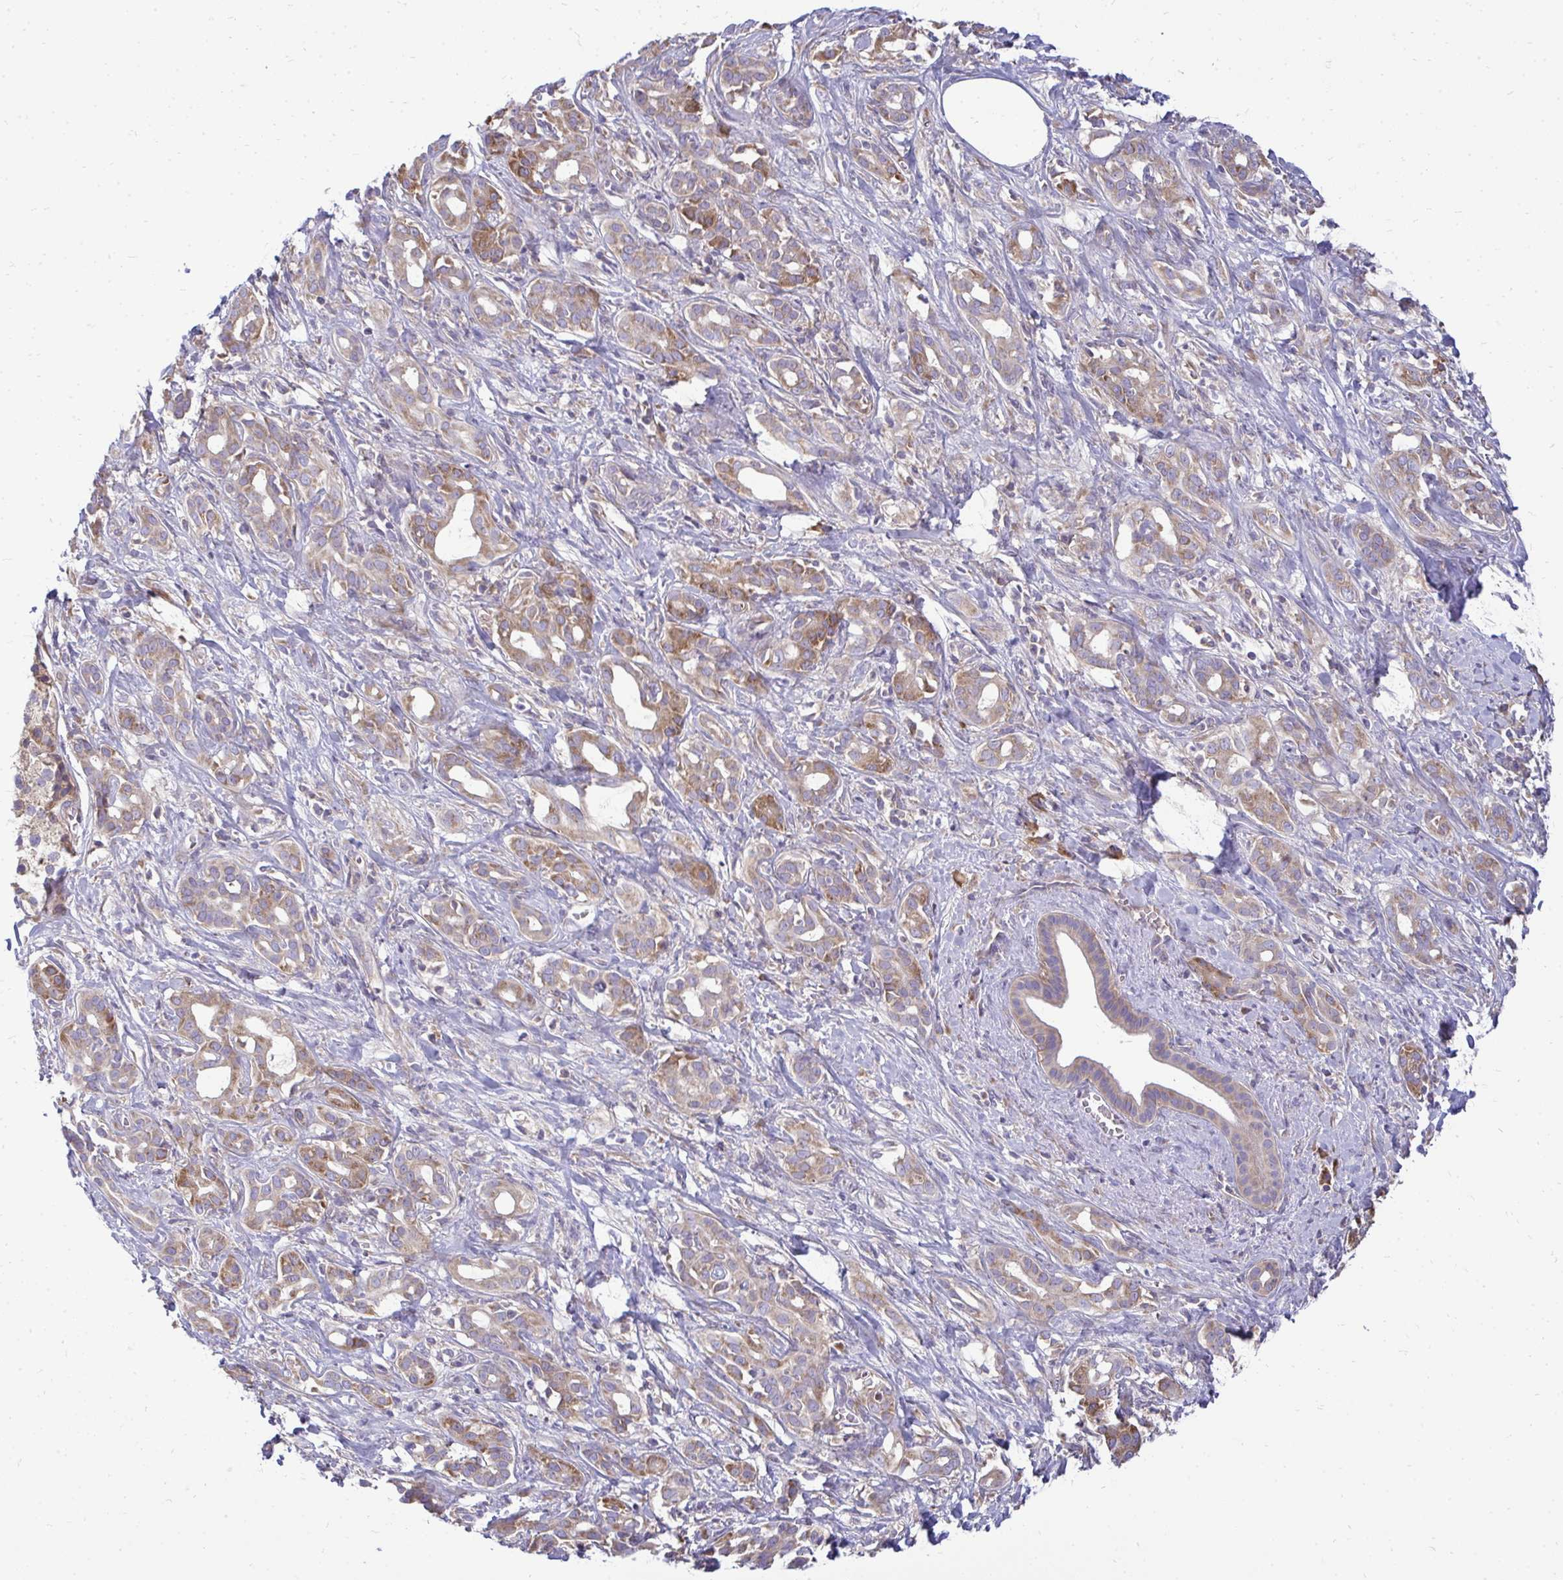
{"staining": {"intensity": "moderate", "quantity": "25%-75%", "location": "cytoplasmic/membranous"}, "tissue": "pancreatic cancer", "cell_type": "Tumor cells", "image_type": "cancer", "snomed": [{"axis": "morphology", "description": "Adenocarcinoma, NOS"}, {"axis": "topography", "description": "Pancreas"}], "caption": "This is an image of IHC staining of pancreatic adenocarcinoma, which shows moderate expression in the cytoplasmic/membranous of tumor cells.", "gene": "RPLP2", "patient": {"sex": "male", "age": 61}}